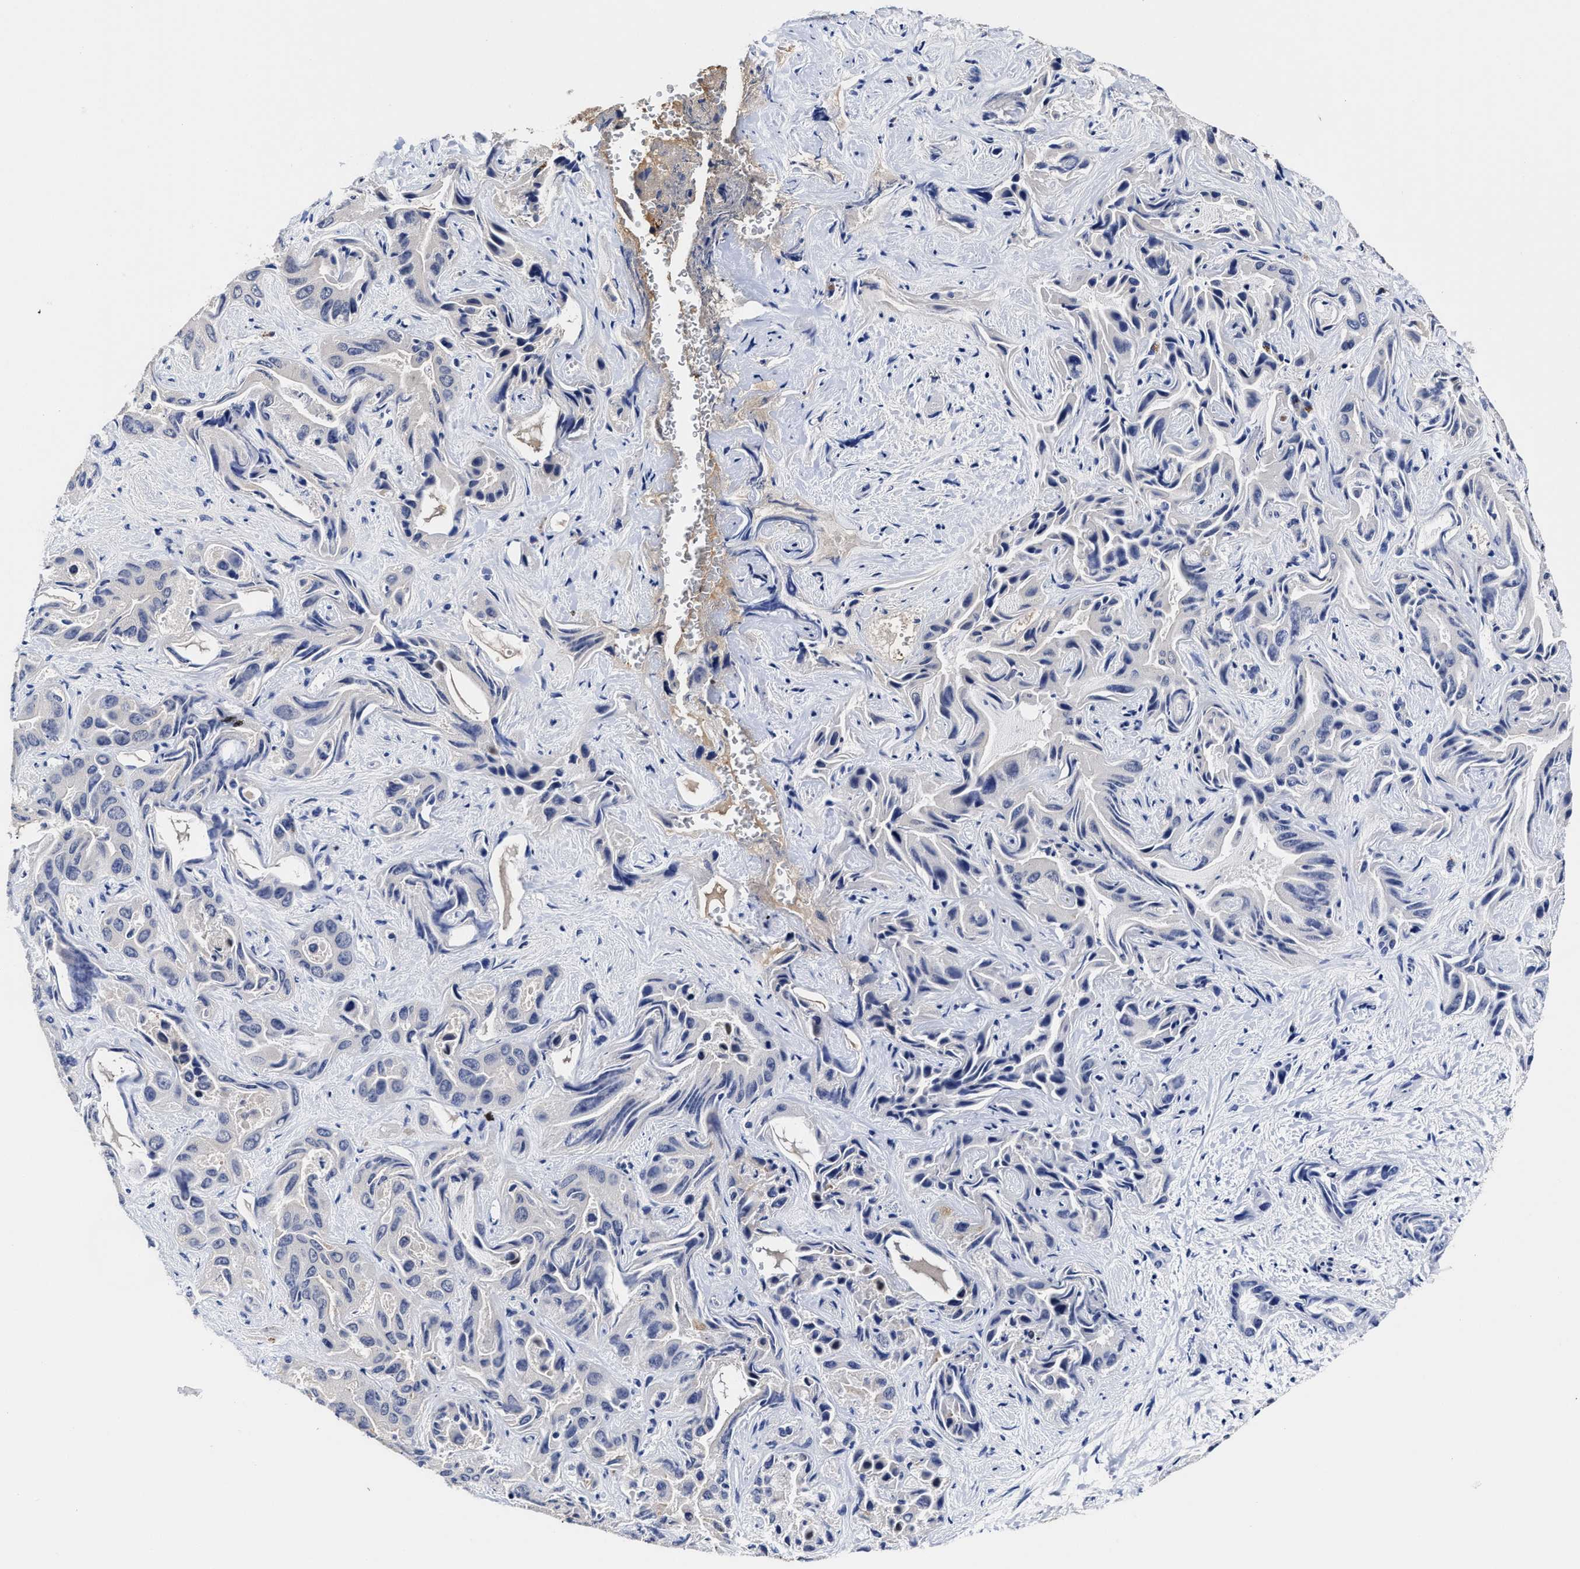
{"staining": {"intensity": "weak", "quantity": "<25%", "location": "cytoplasmic/membranous"}, "tissue": "liver cancer", "cell_type": "Tumor cells", "image_type": "cancer", "snomed": [{"axis": "morphology", "description": "Cholangiocarcinoma"}, {"axis": "topography", "description": "Liver"}], "caption": "This micrograph is of liver cholangiocarcinoma stained with immunohistochemistry (IHC) to label a protein in brown with the nuclei are counter-stained blue. There is no positivity in tumor cells.", "gene": "SOCS5", "patient": {"sex": "female", "age": 52}}